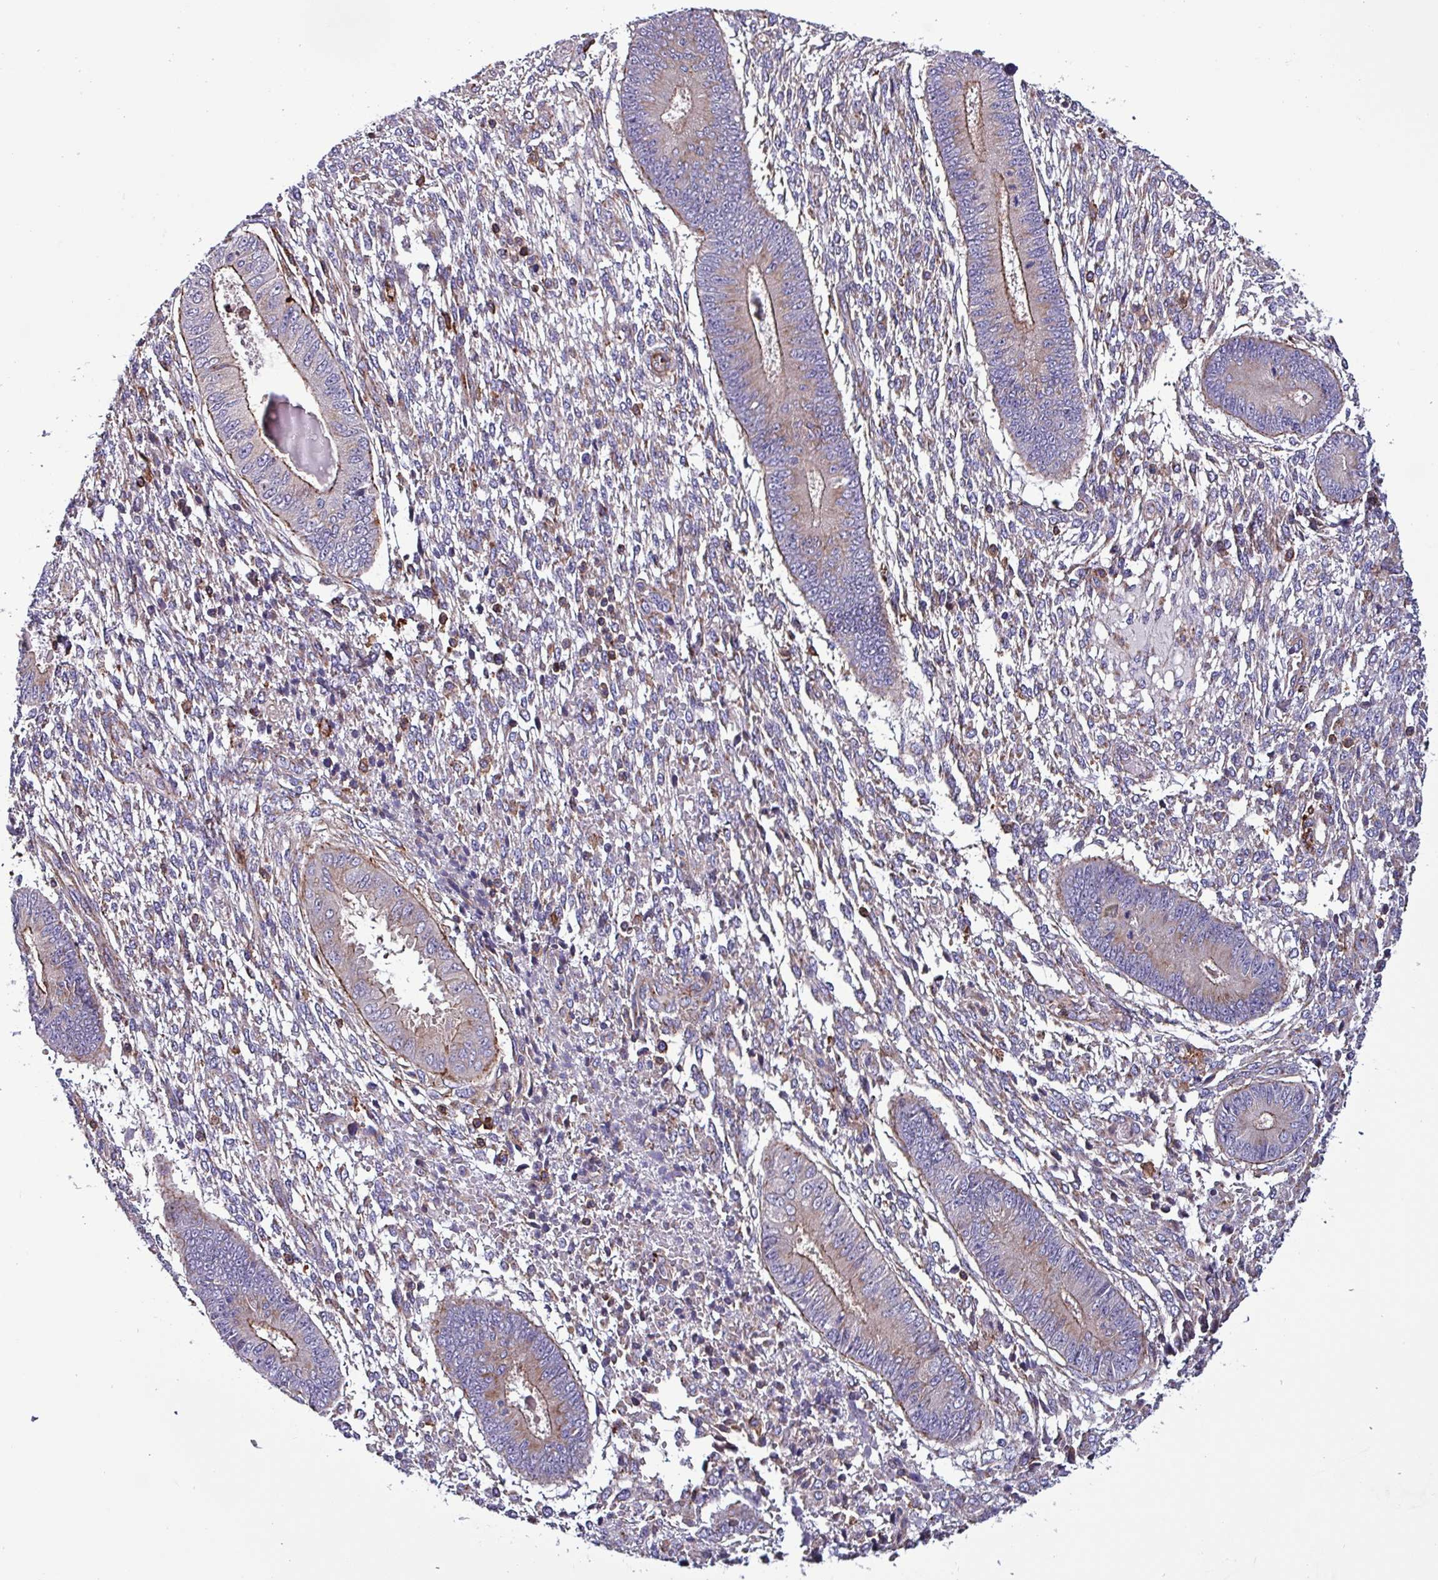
{"staining": {"intensity": "negative", "quantity": "none", "location": "none"}, "tissue": "endometrium", "cell_type": "Cells in endometrial stroma", "image_type": "normal", "snomed": [{"axis": "morphology", "description": "Normal tissue, NOS"}, {"axis": "topography", "description": "Endometrium"}], "caption": "Cells in endometrial stroma are negative for protein expression in unremarkable human endometrium. (DAB (3,3'-diaminobenzidine) immunohistochemistry (IHC), high magnification).", "gene": "VAMP4", "patient": {"sex": "female", "age": 49}}